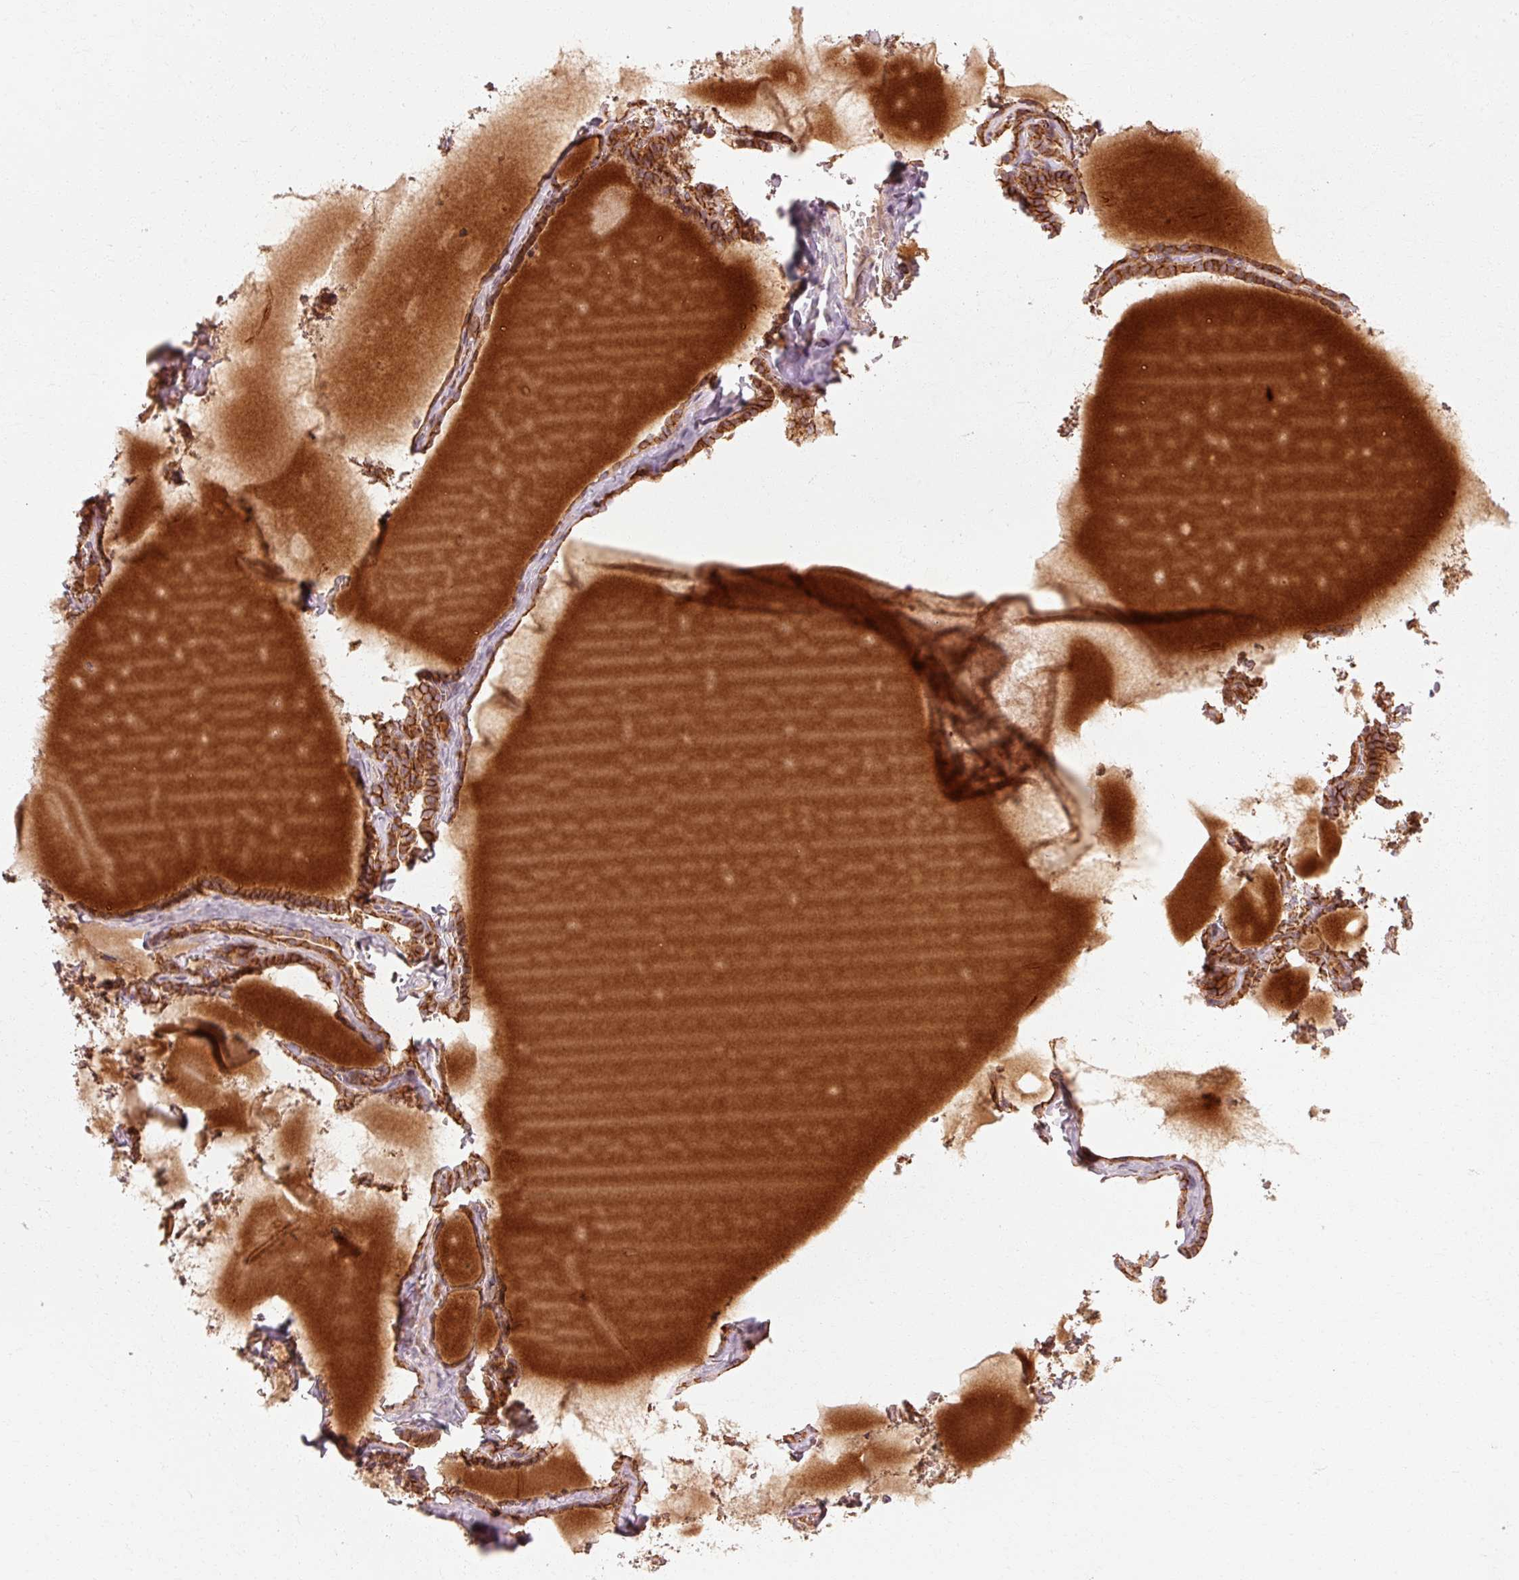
{"staining": {"intensity": "strong", "quantity": ">75%", "location": "cytoplasmic/membranous"}, "tissue": "thyroid gland", "cell_type": "Glandular cells", "image_type": "normal", "snomed": [{"axis": "morphology", "description": "Normal tissue, NOS"}, {"axis": "topography", "description": "Thyroid gland"}], "caption": "DAB immunohistochemical staining of unremarkable thyroid gland exhibits strong cytoplasmic/membranous protein staining in about >75% of glandular cells.", "gene": "CTNNA1", "patient": {"sex": "female", "age": 49}}